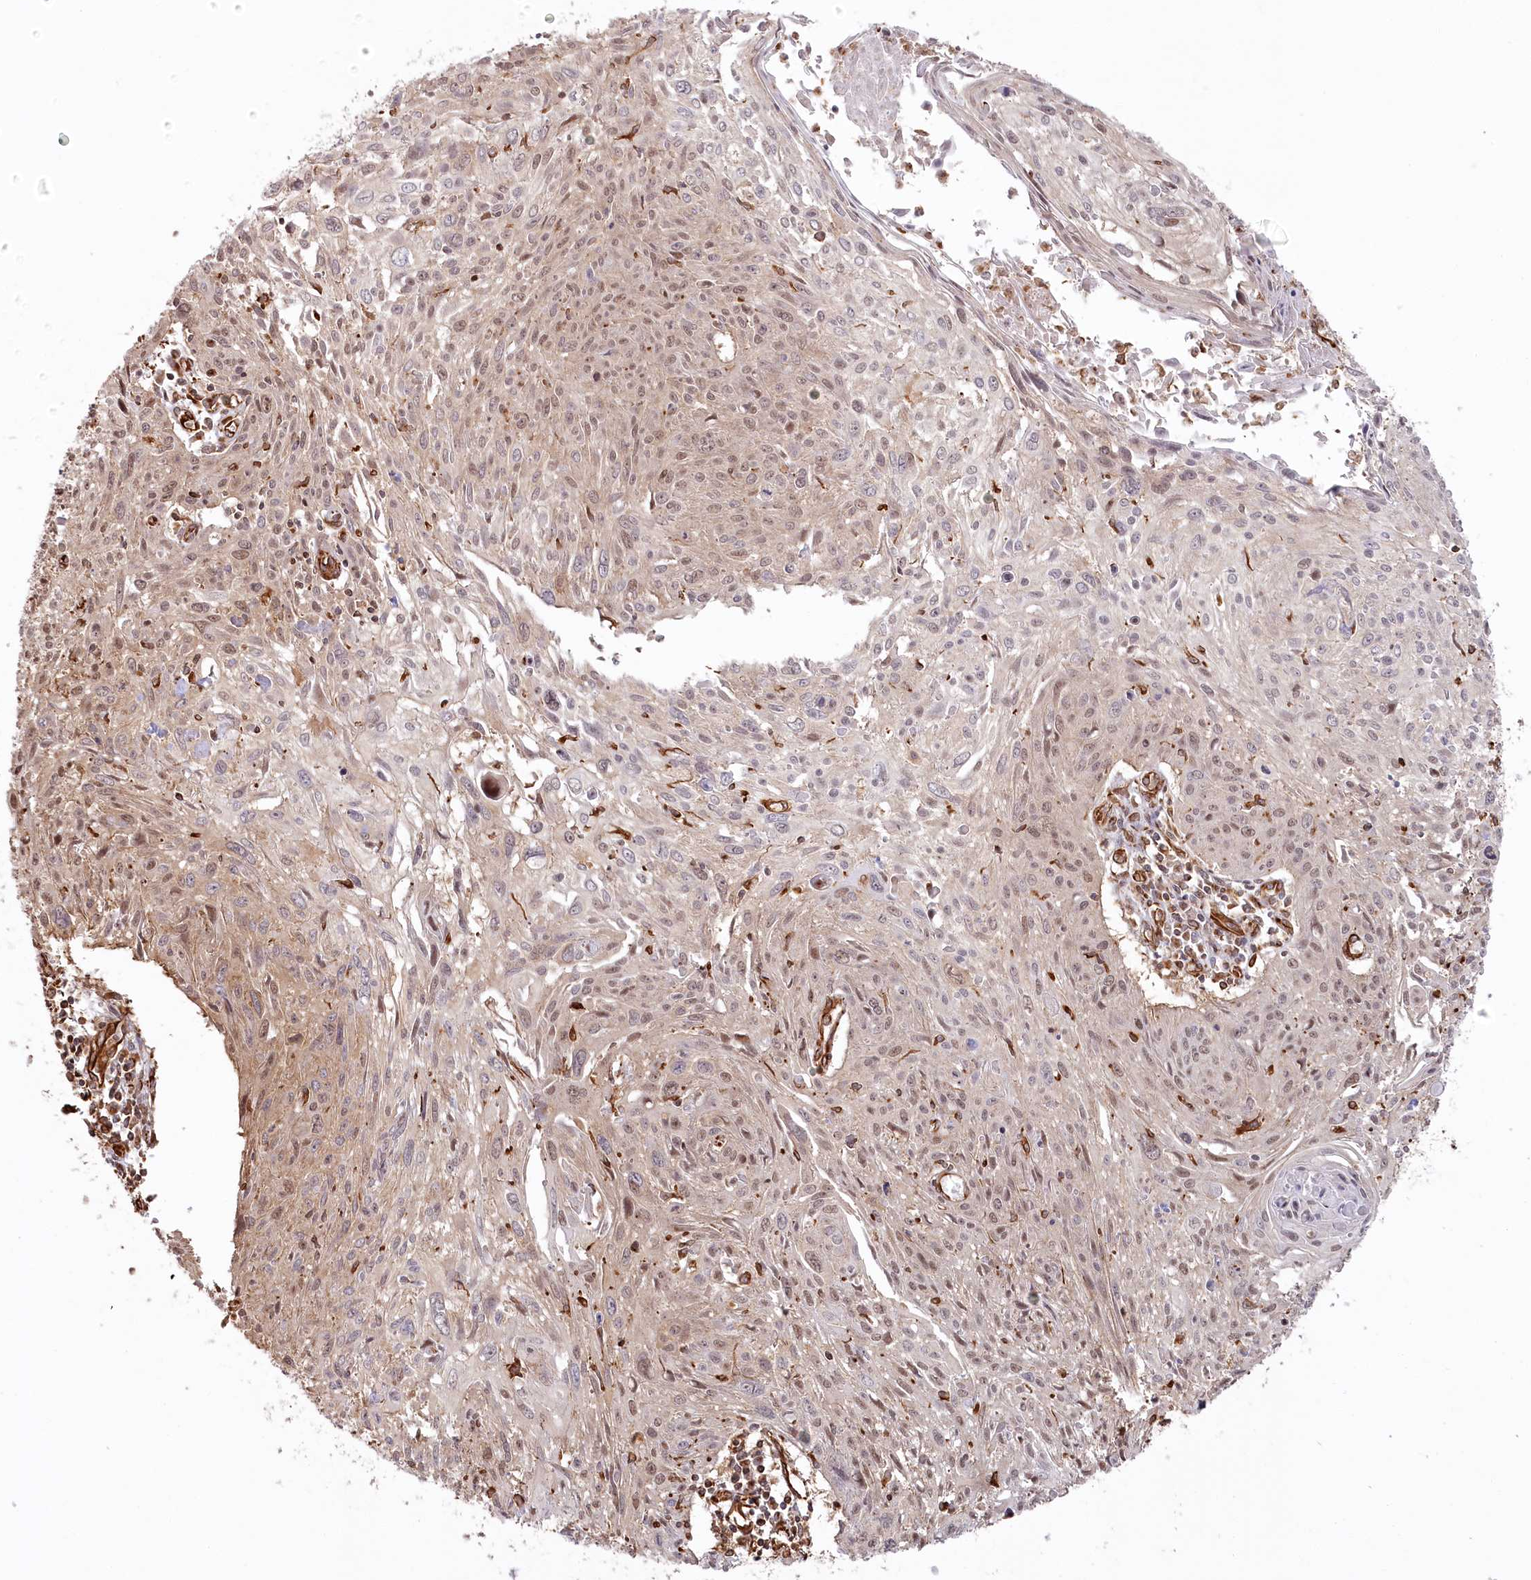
{"staining": {"intensity": "weak", "quantity": "<25%", "location": "cytoplasmic/membranous"}, "tissue": "cervical cancer", "cell_type": "Tumor cells", "image_type": "cancer", "snomed": [{"axis": "morphology", "description": "Squamous cell carcinoma, NOS"}, {"axis": "topography", "description": "Cervix"}], "caption": "A histopathology image of squamous cell carcinoma (cervical) stained for a protein displays no brown staining in tumor cells.", "gene": "TTC1", "patient": {"sex": "female", "age": 51}}